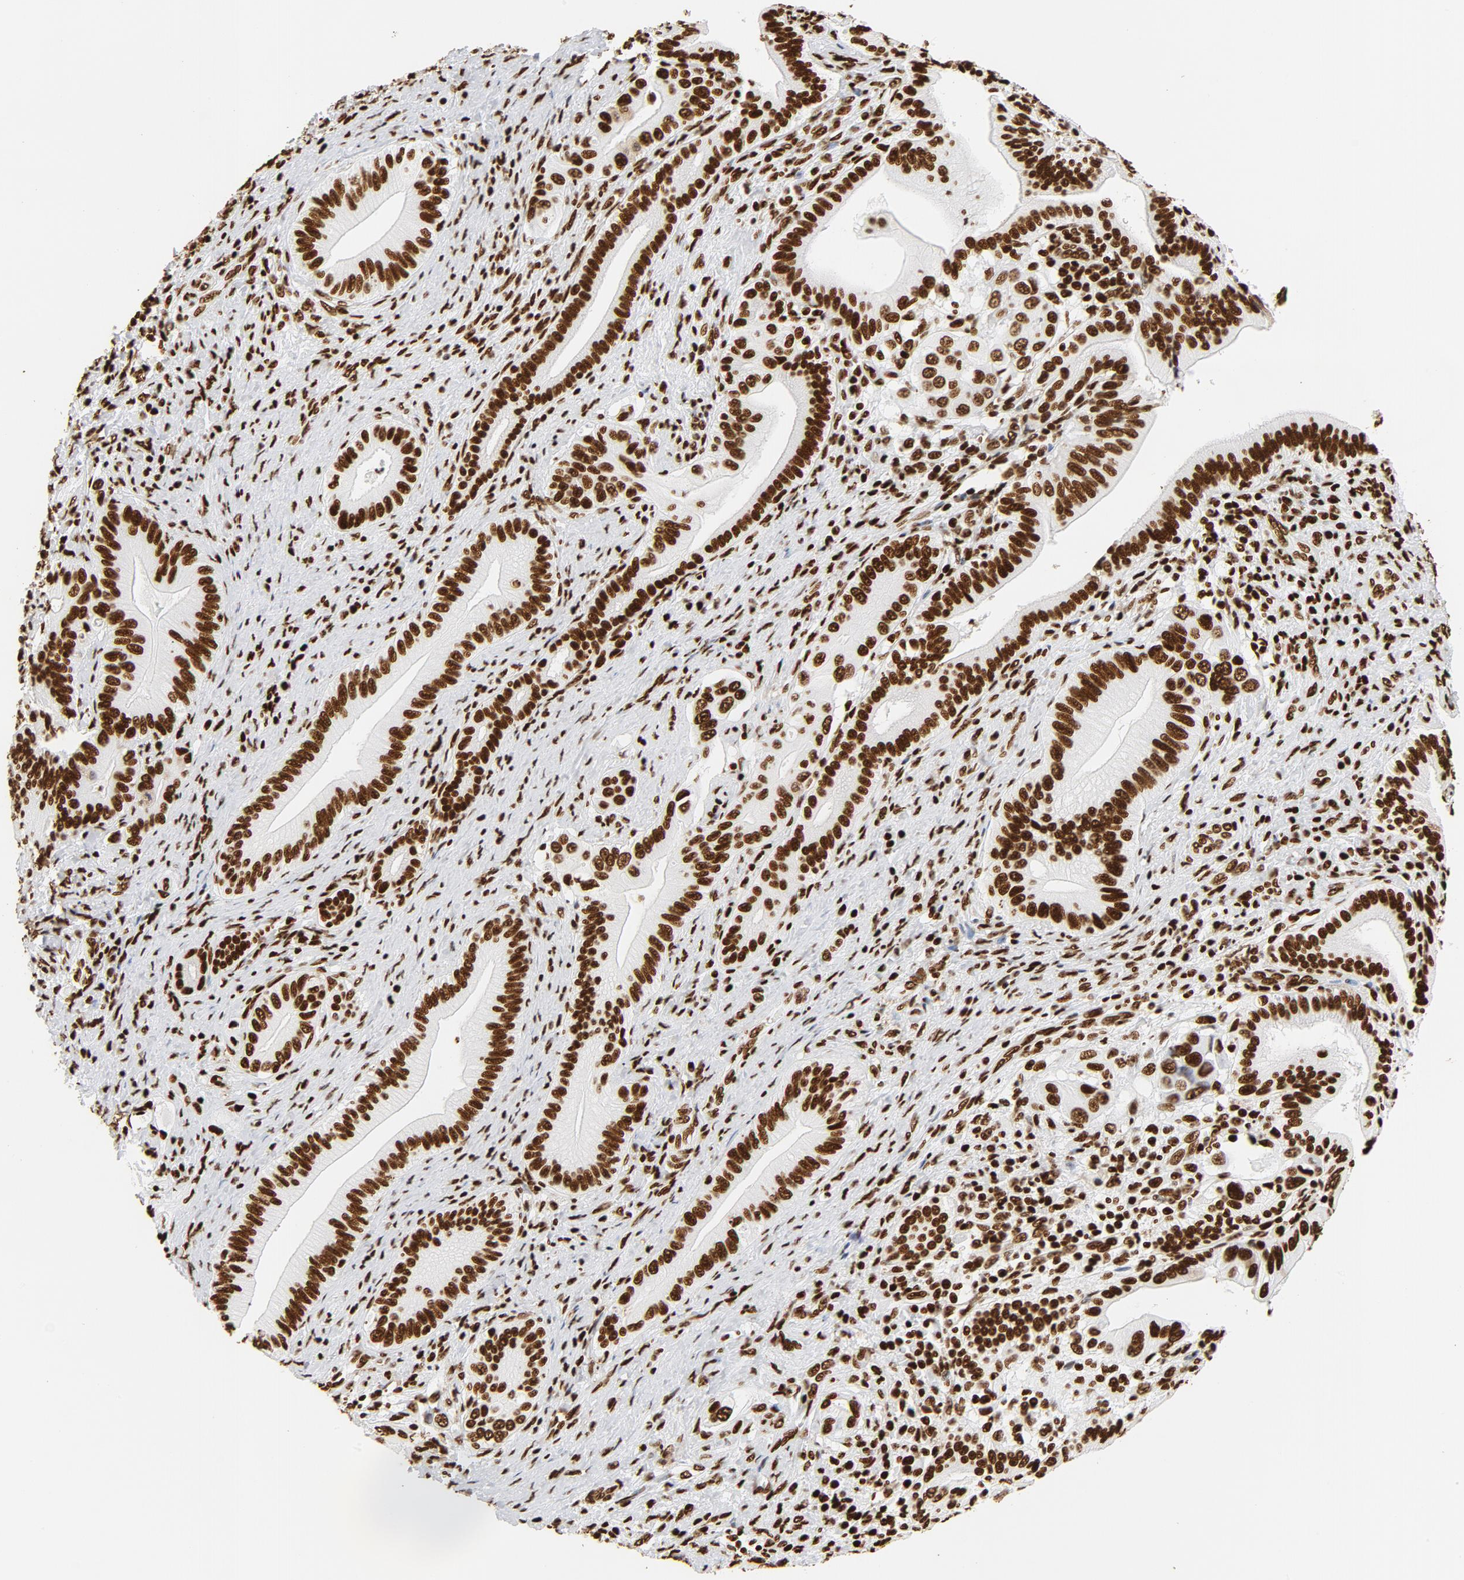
{"staining": {"intensity": "strong", "quantity": ">75%", "location": "nuclear"}, "tissue": "liver cancer", "cell_type": "Tumor cells", "image_type": "cancer", "snomed": [{"axis": "morphology", "description": "Cholangiocarcinoma"}, {"axis": "topography", "description": "Liver"}], "caption": "Protein expression analysis of human liver cancer reveals strong nuclear staining in about >75% of tumor cells.", "gene": "XRCC6", "patient": {"sex": "male", "age": 58}}